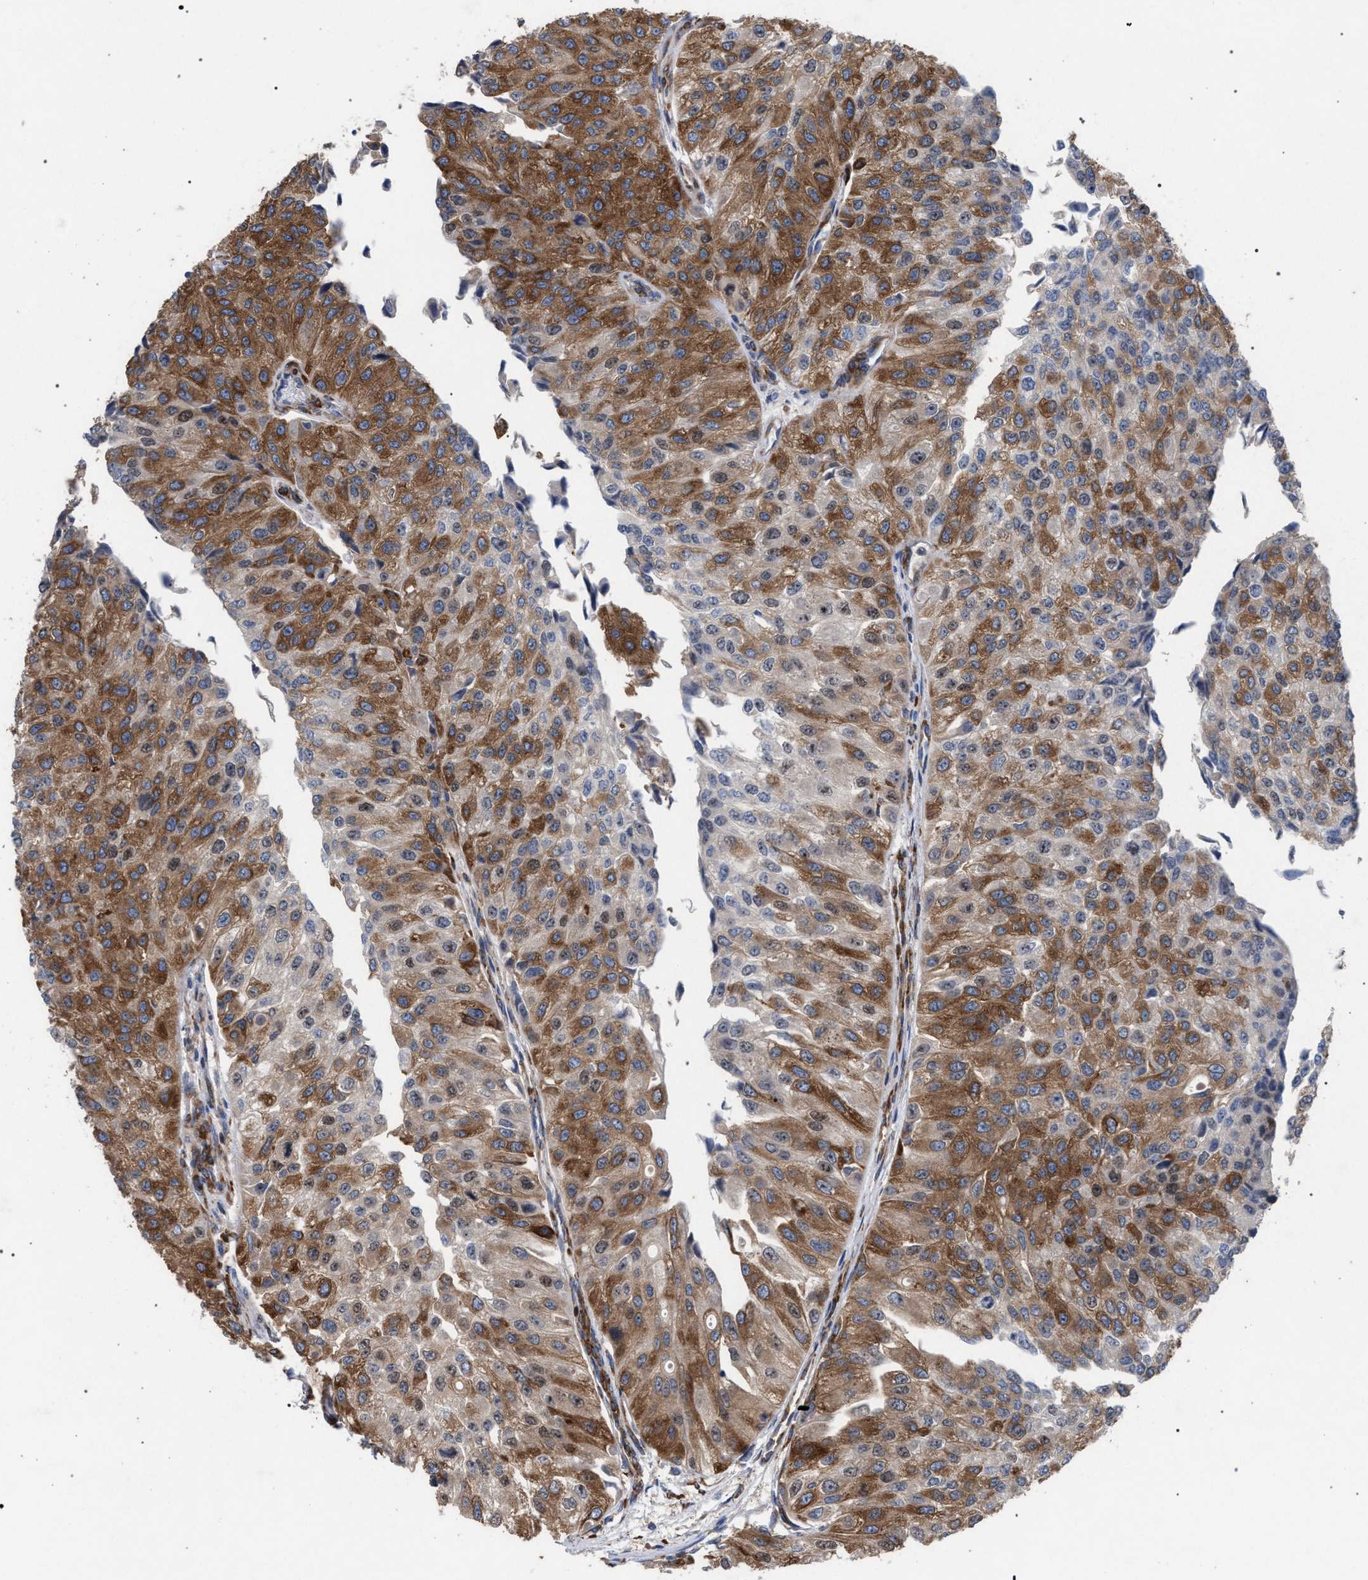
{"staining": {"intensity": "moderate", "quantity": ">75%", "location": "cytoplasmic/membranous"}, "tissue": "urothelial cancer", "cell_type": "Tumor cells", "image_type": "cancer", "snomed": [{"axis": "morphology", "description": "Urothelial carcinoma, High grade"}, {"axis": "topography", "description": "Kidney"}, {"axis": "topography", "description": "Urinary bladder"}], "caption": "A medium amount of moderate cytoplasmic/membranous positivity is seen in about >75% of tumor cells in urothelial cancer tissue.", "gene": "CDR2L", "patient": {"sex": "male", "age": 77}}